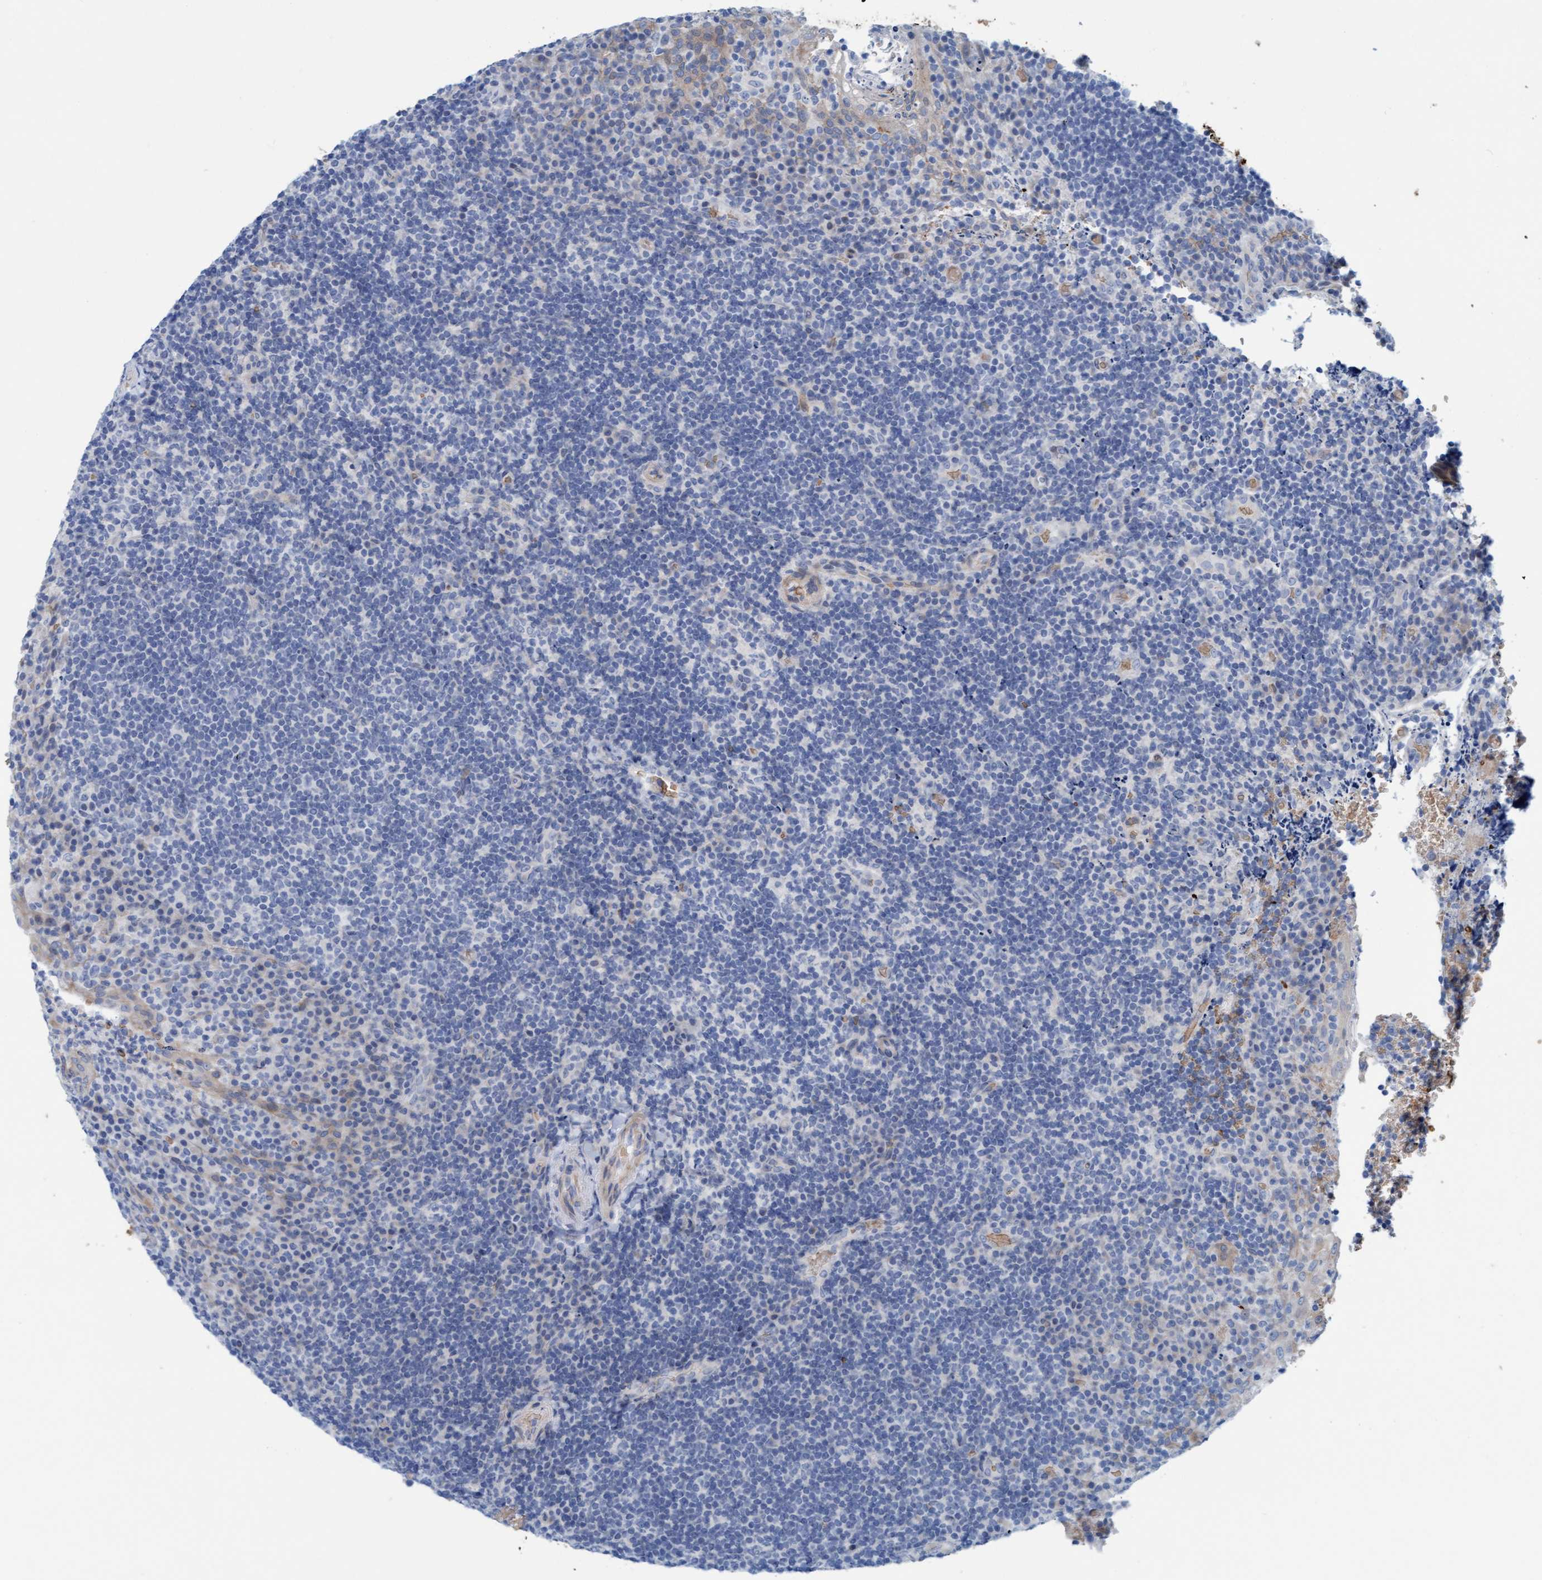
{"staining": {"intensity": "negative", "quantity": "none", "location": "none"}, "tissue": "lymphoma", "cell_type": "Tumor cells", "image_type": "cancer", "snomed": [{"axis": "morphology", "description": "Malignant lymphoma, non-Hodgkin's type, High grade"}, {"axis": "topography", "description": "Tonsil"}], "caption": "High magnification brightfield microscopy of lymphoma stained with DAB (3,3'-diaminobenzidine) (brown) and counterstained with hematoxylin (blue): tumor cells show no significant expression.", "gene": "P2RX5", "patient": {"sex": "female", "age": 36}}